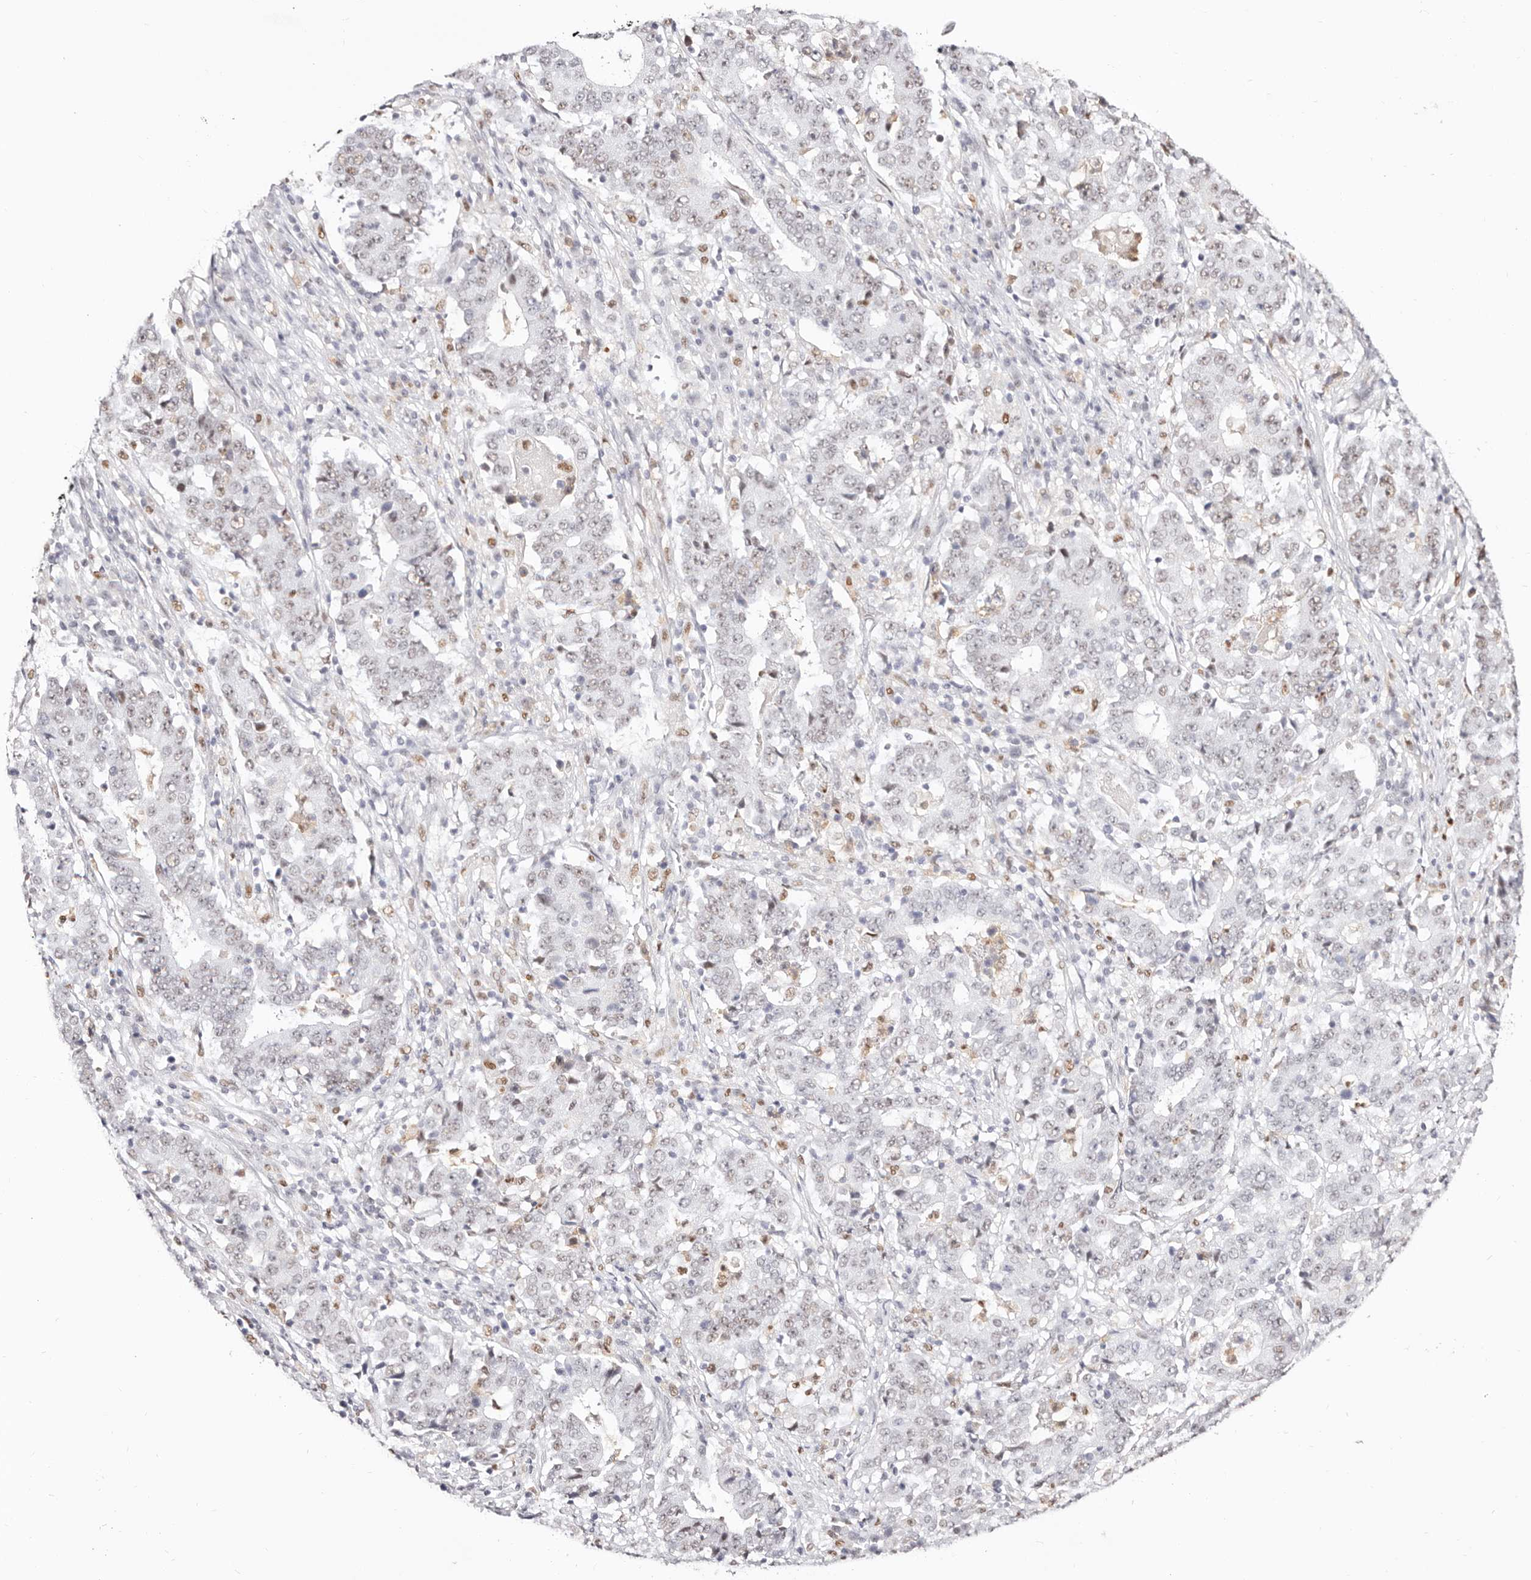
{"staining": {"intensity": "negative", "quantity": "none", "location": "none"}, "tissue": "stomach cancer", "cell_type": "Tumor cells", "image_type": "cancer", "snomed": [{"axis": "morphology", "description": "Adenocarcinoma, NOS"}, {"axis": "topography", "description": "Stomach"}], "caption": "Stomach cancer was stained to show a protein in brown. There is no significant staining in tumor cells.", "gene": "TKT", "patient": {"sex": "male", "age": 59}}